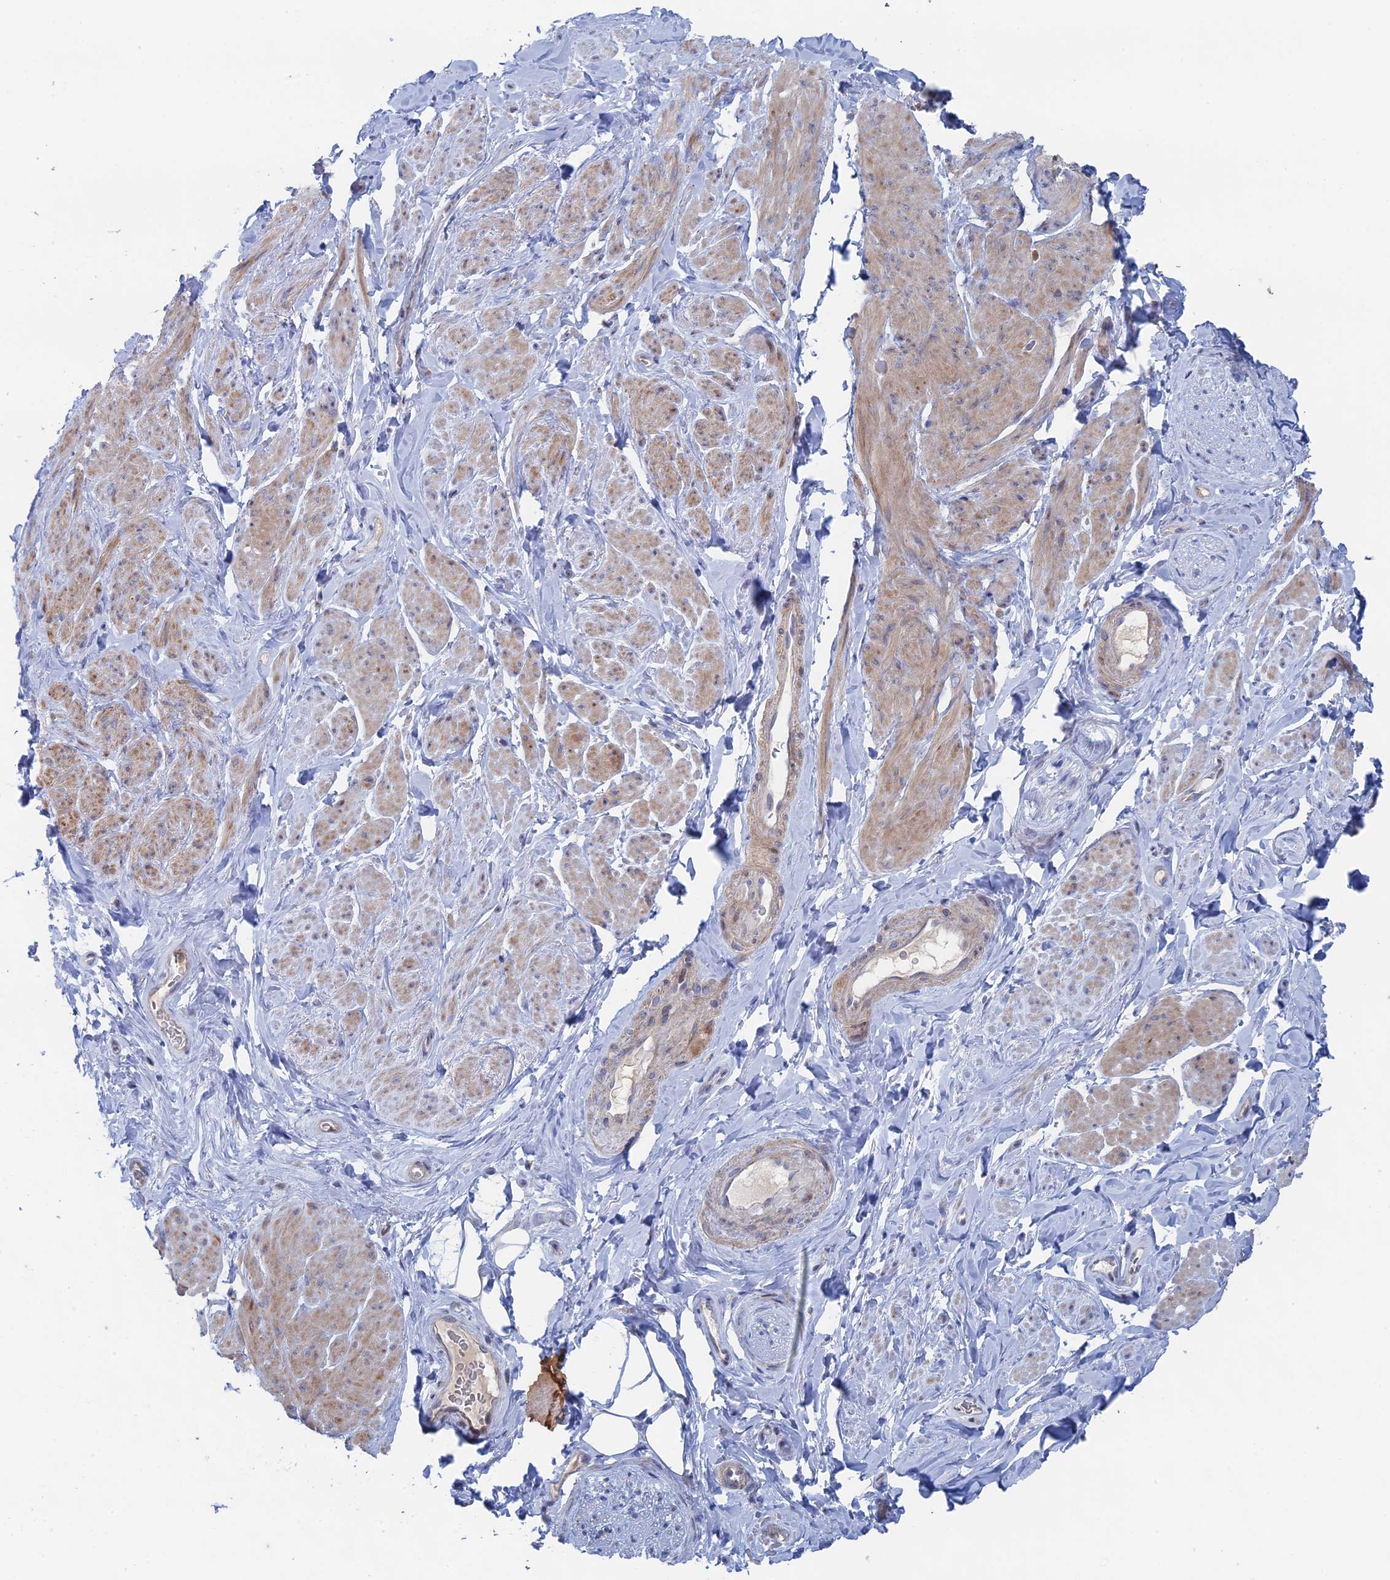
{"staining": {"intensity": "moderate", "quantity": "25%-75%", "location": "cytoplasmic/membranous"}, "tissue": "smooth muscle", "cell_type": "Smooth muscle cells", "image_type": "normal", "snomed": [{"axis": "morphology", "description": "Normal tissue, NOS"}, {"axis": "topography", "description": "Smooth muscle"}, {"axis": "topography", "description": "Peripheral nerve tissue"}], "caption": "This photomicrograph demonstrates unremarkable smooth muscle stained with IHC to label a protein in brown. The cytoplasmic/membranous of smooth muscle cells show moderate positivity for the protein. Nuclei are counter-stained blue.", "gene": "IL7", "patient": {"sex": "male", "age": 69}}